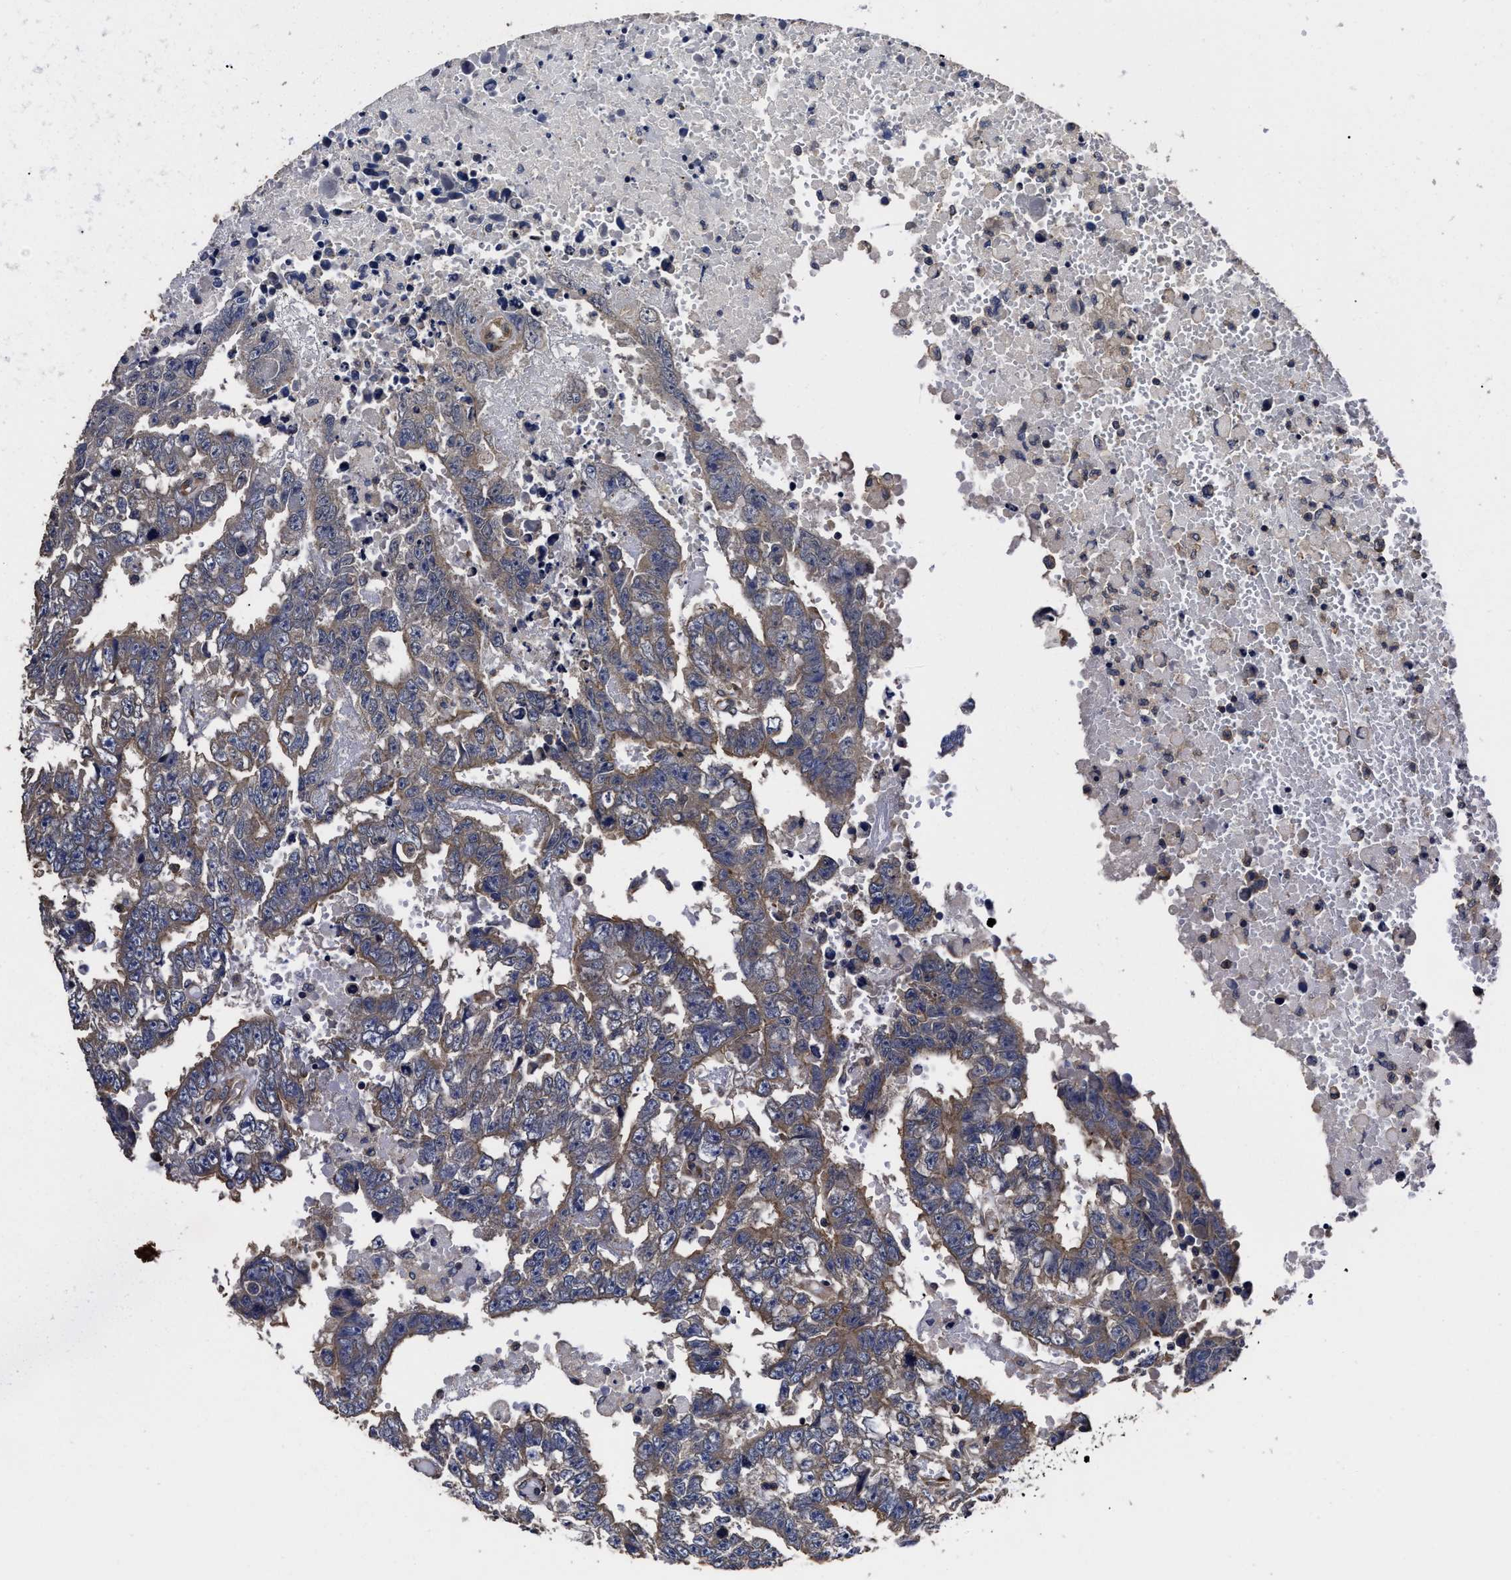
{"staining": {"intensity": "weak", "quantity": ">75%", "location": "cytoplasmic/membranous"}, "tissue": "testis cancer", "cell_type": "Tumor cells", "image_type": "cancer", "snomed": [{"axis": "morphology", "description": "Carcinoma, Embryonal, NOS"}, {"axis": "topography", "description": "Testis"}], "caption": "Weak cytoplasmic/membranous expression for a protein is seen in approximately >75% of tumor cells of embryonal carcinoma (testis) using immunohistochemistry (IHC).", "gene": "AVEN", "patient": {"sex": "male", "age": 25}}